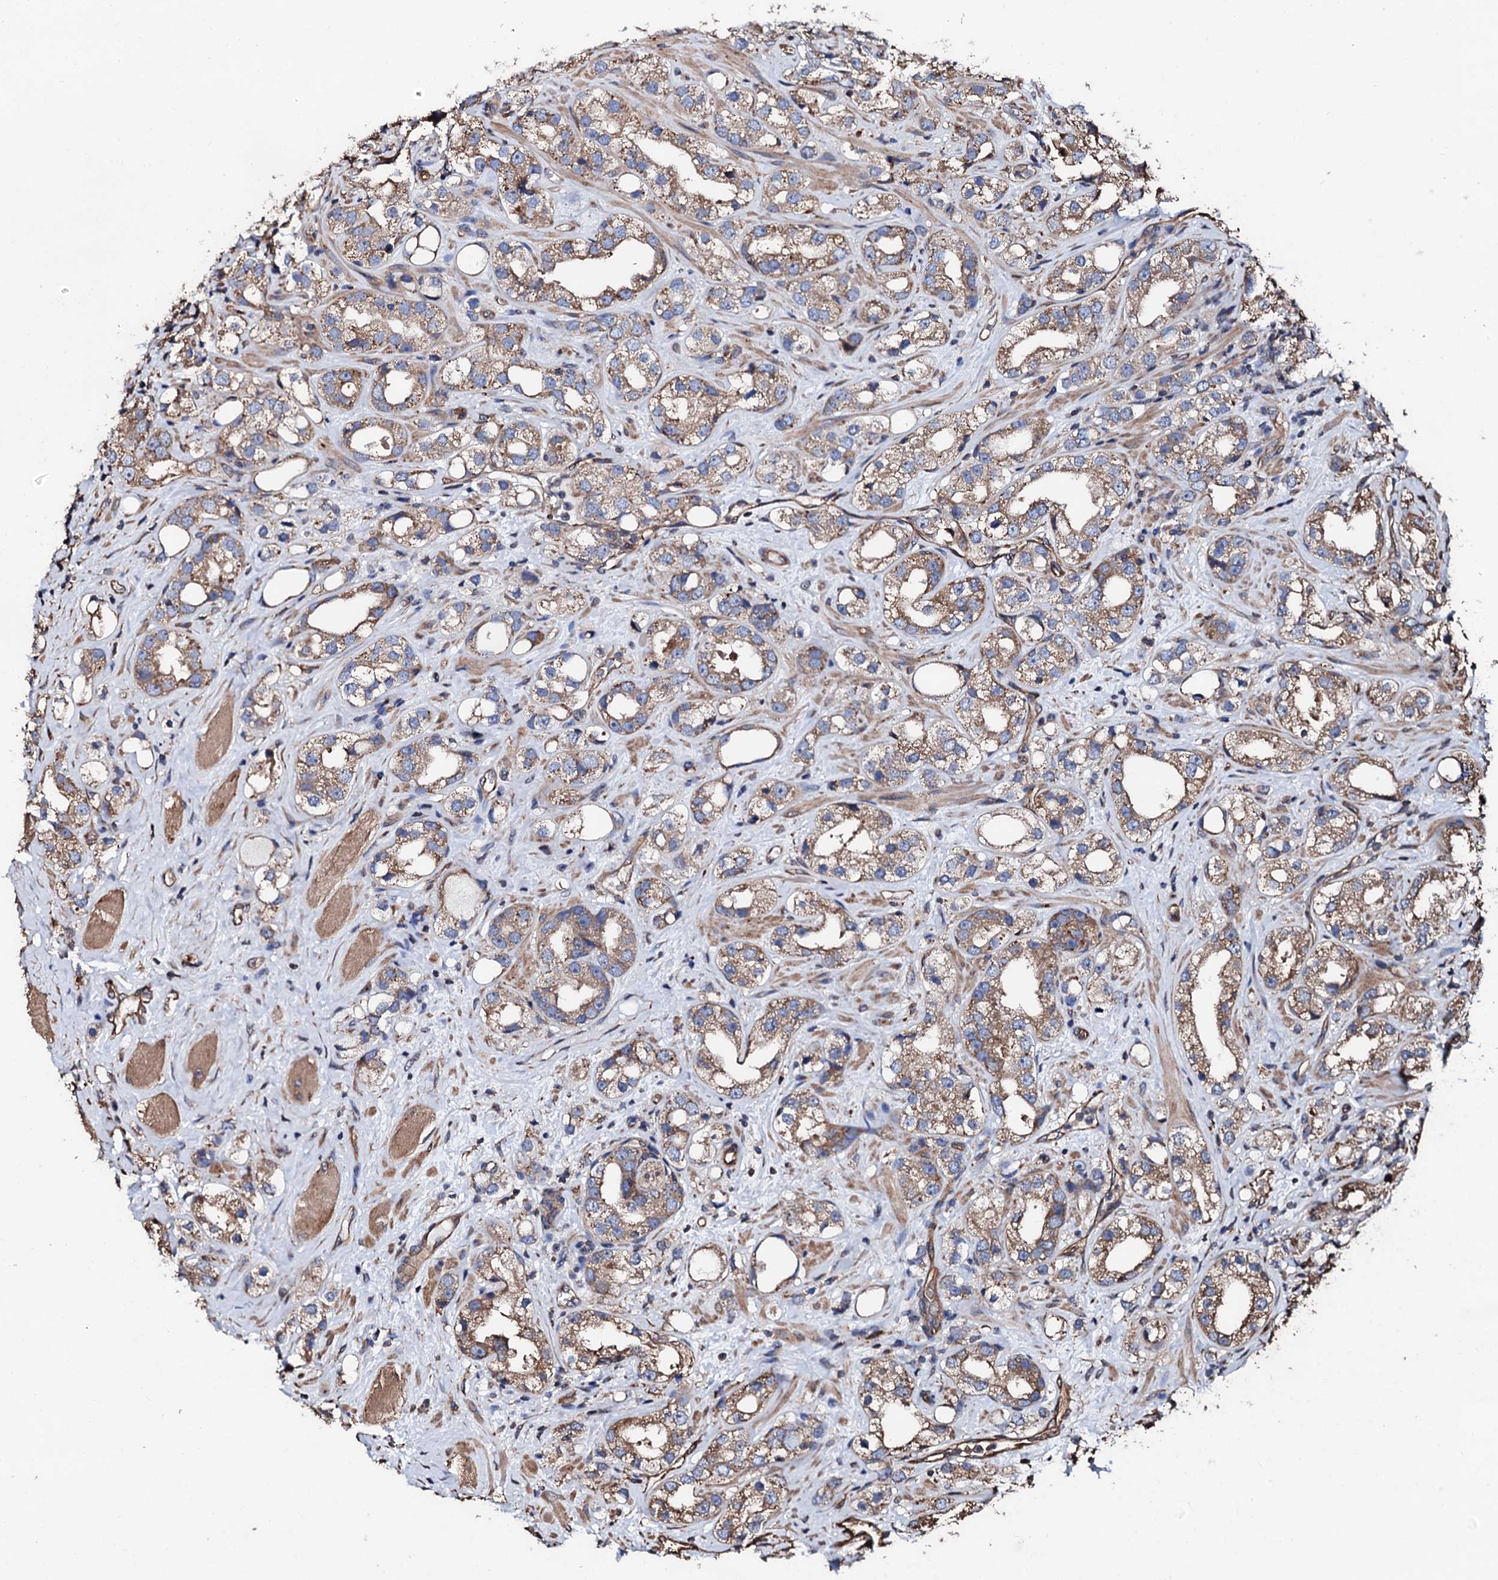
{"staining": {"intensity": "moderate", "quantity": ">75%", "location": "cytoplasmic/membranous"}, "tissue": "prostate cancer", "cell_type": "Tumor cells", "image_type": "cancer", "snomed": [{"axis": "morphology", "description": "Adenocarcinoma, NOS"}, {"axis": "topography", "description": "Prostate"}], "caption": "Protein staining reveals moderate cytoplasmic/membranous staining in about >75% of tumor cells in prostate adenocarcinoma.", "gene": "CKAP5", "patient": {"sex": "male", "age": 79}}